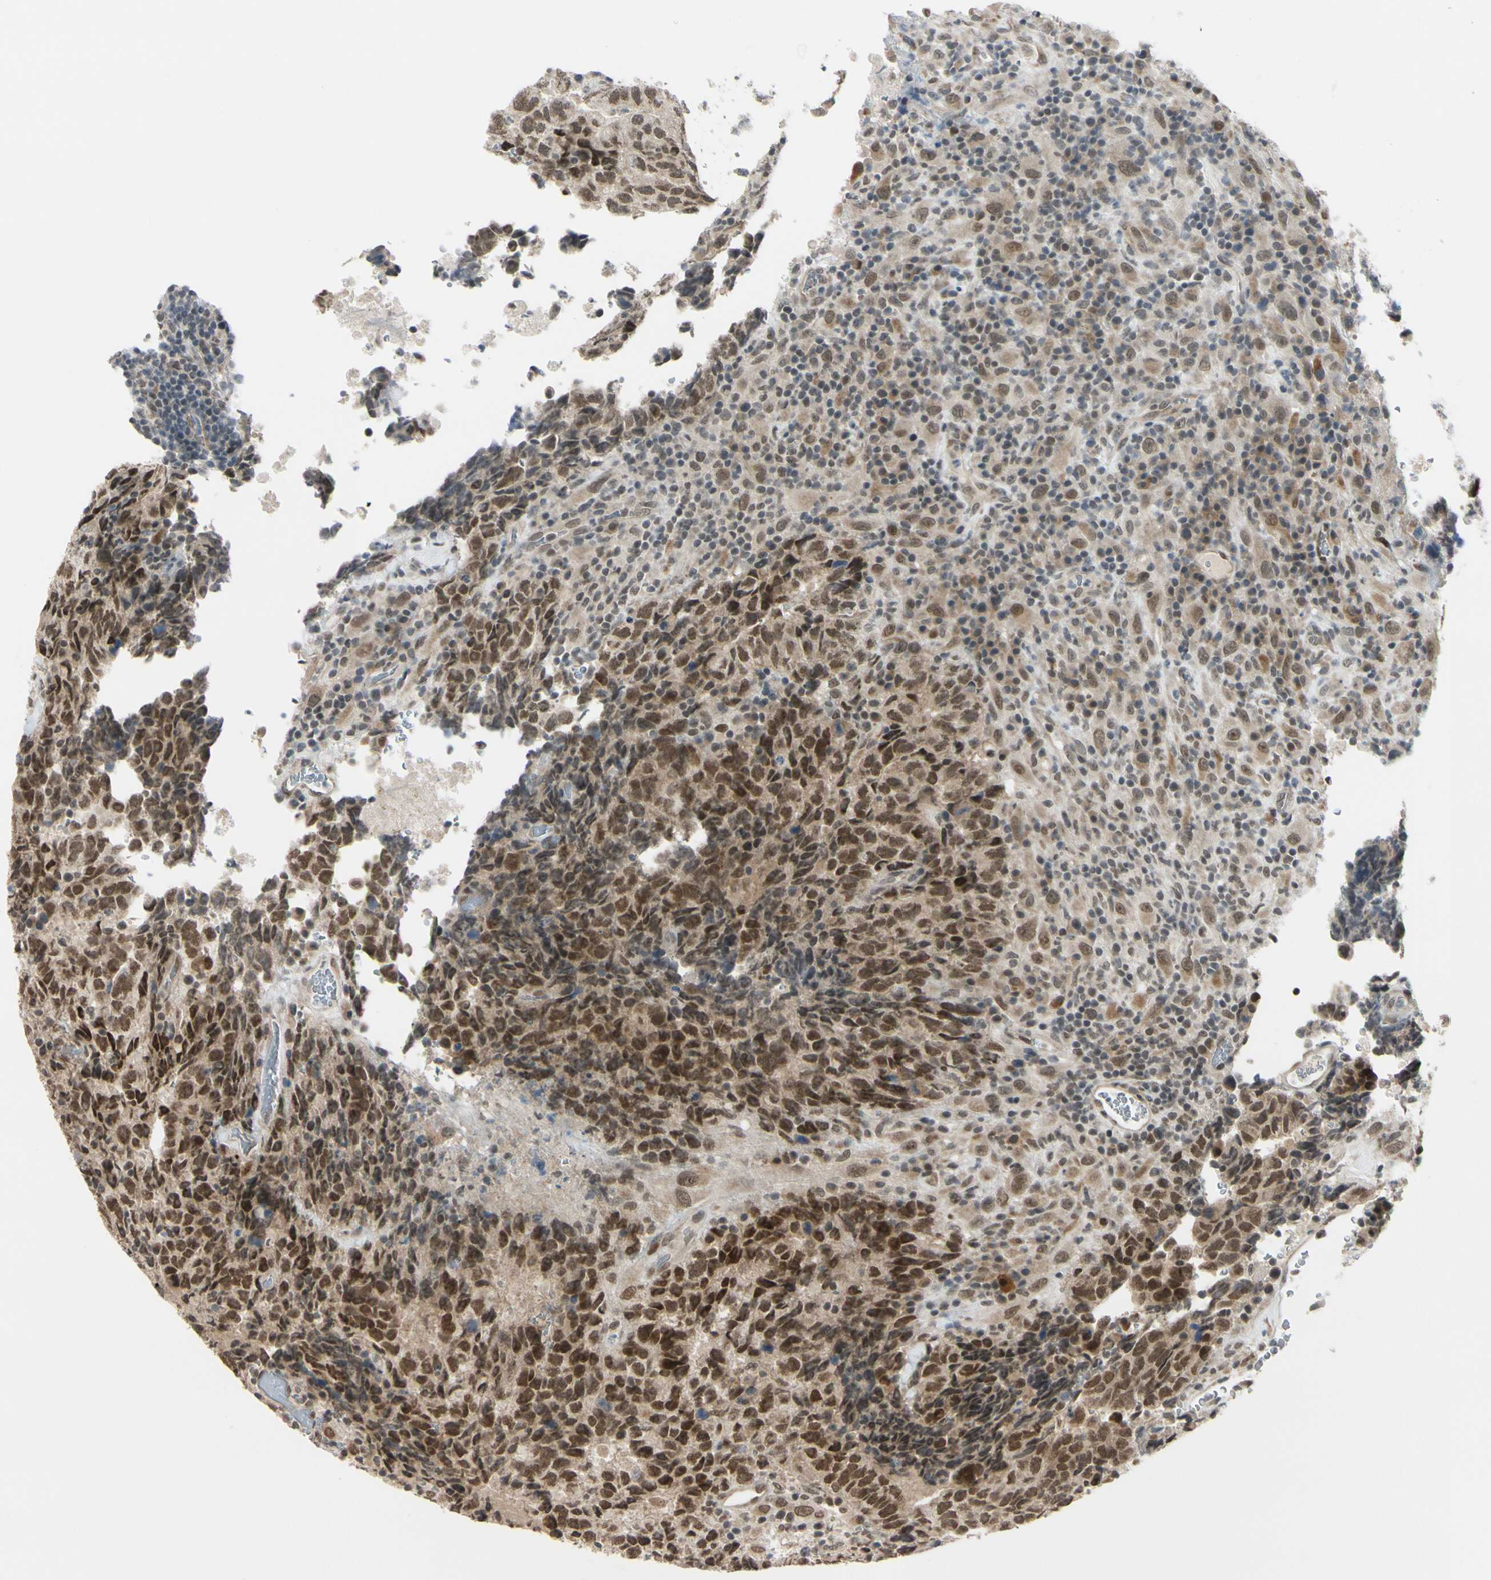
{"staining": {"intensity": "moderate", "quantity": ">75%", "location": "cytoplasmic/membranous,nuclear"}, "tissue": "testis cancer", "cell_type": "Tumor cells", "image_type": "cancer", "snomed": [{"axis": "morphology", "description": "Necrosis, NOS"}, {"axis": "morphology", "description": "Carcinoma, Embryonal, NOS"}, {"axis": "topography", "description": "Testis"}], "caption": "Approximately >75% of tumor cells in testis cancer (embryonal carcinoma) demonstrate moderate cytoplasmic/membranous and nuclear protein staining as visualized by brown immunohistochemical staining.", "gene": "BRMS1", "patient": {"sex": "male", "age": 19}}